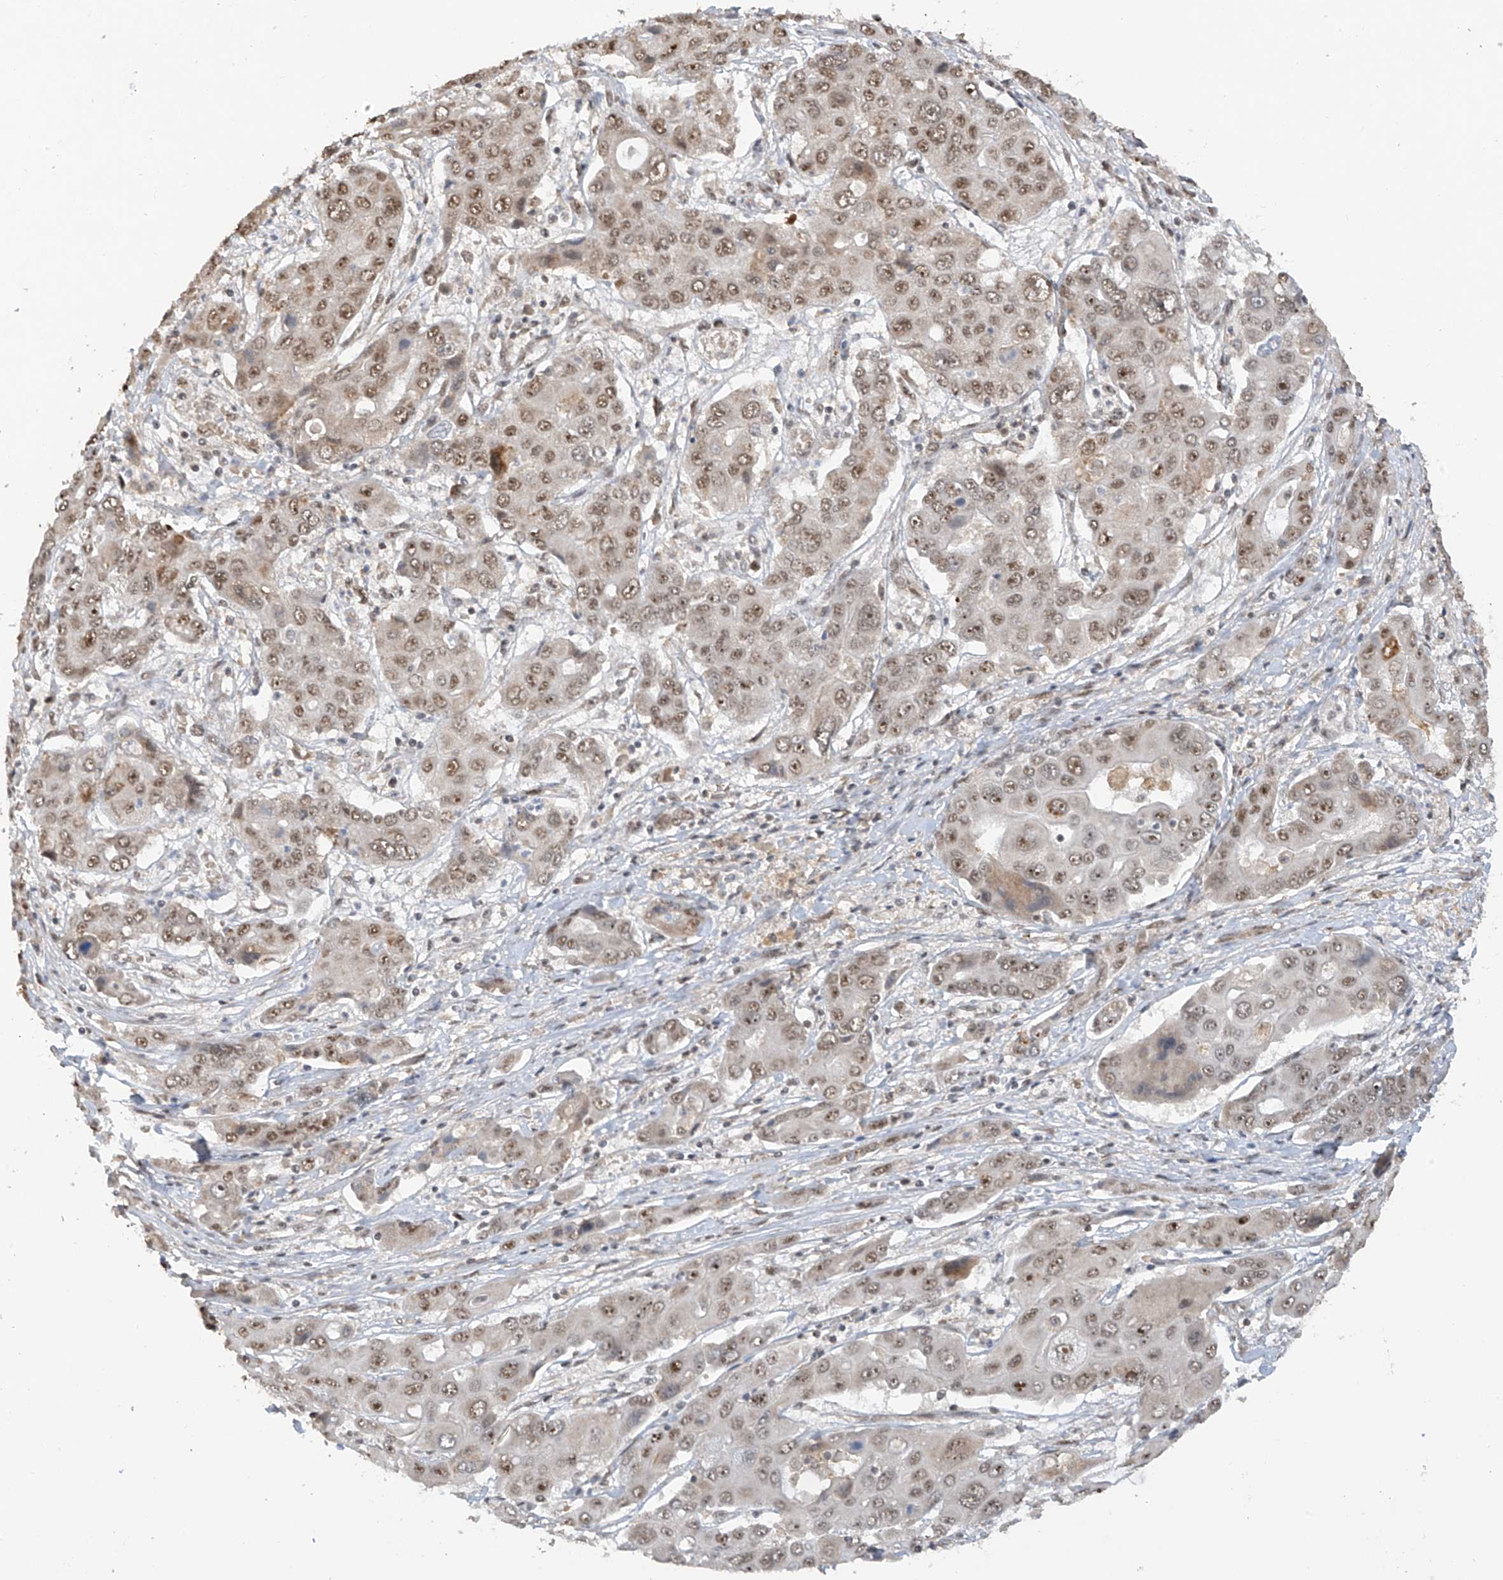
{"staining": {"intensity": "moderate", "quantity": ">75%", "location": "nuclear"}, "tissue": "liver cancer", "cell_type": "Tumor cells", "image_type": "cancer", "snomed": [{"axis": "morphology", "description": "Cholangiocarcinoma"}, {"axis": "topography", "description": "Liver"}], "caption": "This photomicrograph reveals immunohistochemistry (IHC) staining of liver cancer, with medium moderate nuclear positivity in approximately >75% of tumor cells.", "gene": "C1orf131", "patient": {"sex": "male", "age": 67}}